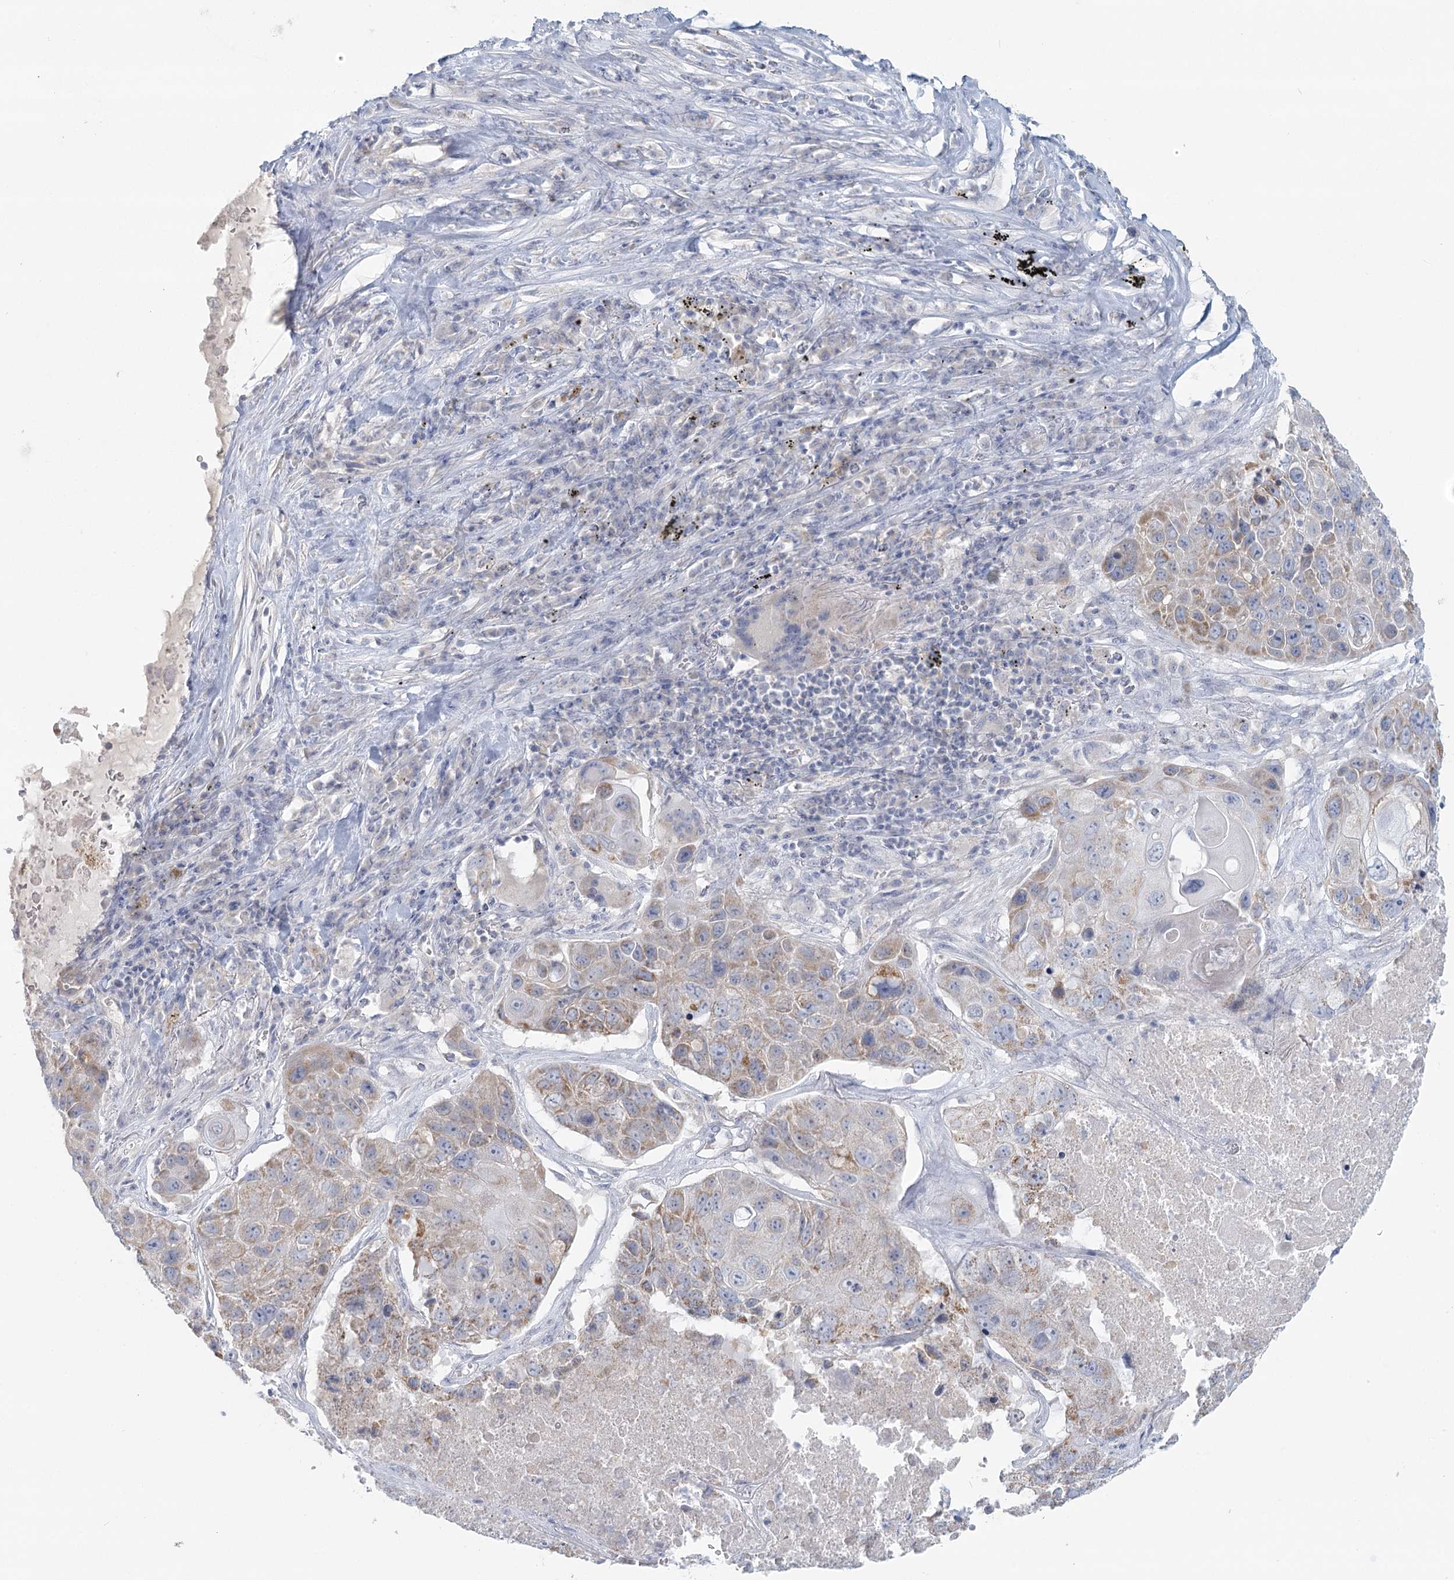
{"staining": {"intensity": "moderate", "quantity": "<25%", "location": "cytoplasmic/membranous"}, "tissue": "lung cancer", "cell_type": "Tumor cells", "image_type": "cancer", "snomed": [{"axis": "morphology", "description": "Squamous cell carcinoma, NOS"}, {"axis": "topography", "description": "Lung"}], "caption": "IHC histopathology image of human squamous cell carcinoma (lung) stained for a protein (brown), which displays low levels of moderate cytoplasmic/membranous positivity in approximately <25% of tumor cells.", "gene": "BPHL", "patient": {"sex": "male", "age": 61}}